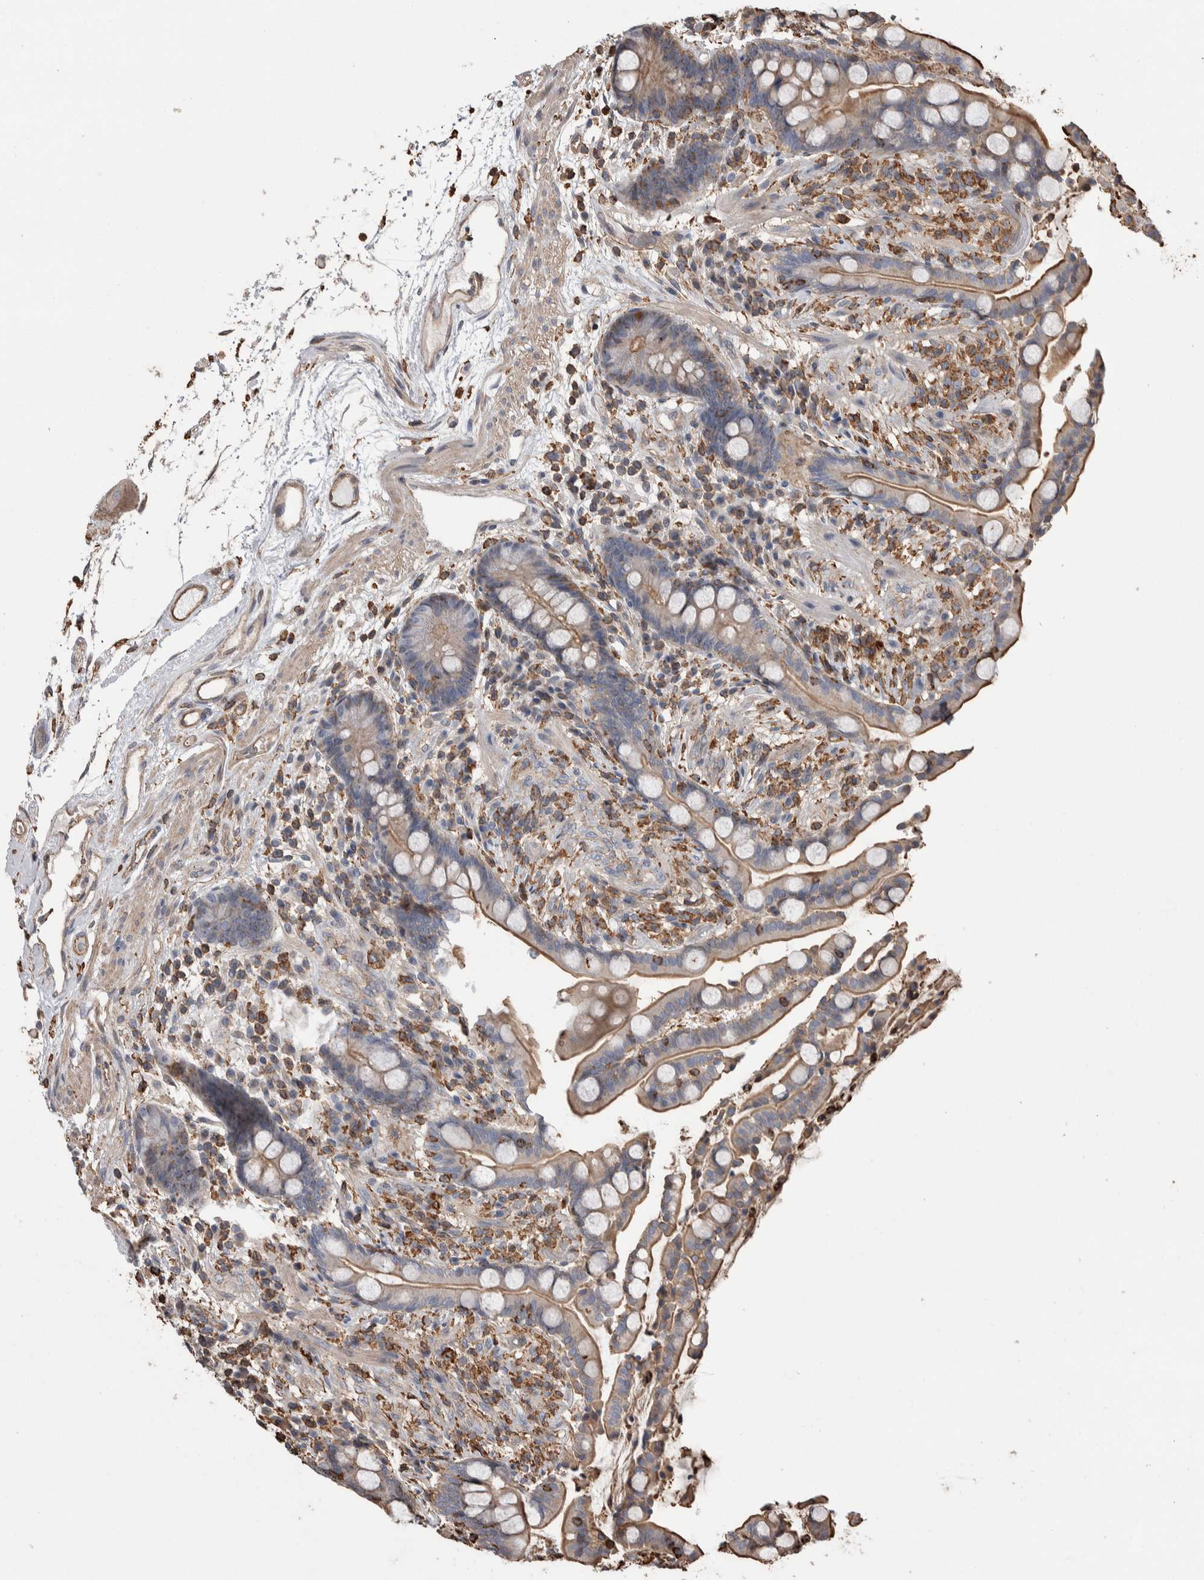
{"staining": {"intensity": "moderate", "quantity": "25%-75%", "location": "cytoplasmic/membranous"}, "tissue": "colon", "cell_type": "Endothelial cells", "image_type": "normal", "snomed": [{"axis": "morphology", "description": "Normal tissue, NOS"}, {"axis": "topography", "description": "Colon"}], "caption": "IHC histopathology image of unremarkable colon: colon stained using immunohistochemistry displays medium levels of moderate protein expression localized specifically in the cytoplasmic/membranous of endothelial cells, appearing as a cytoplasmic/membranous brown color.", "gene": "ENPP2", "patient": {"sex": "male", "age": 73}}